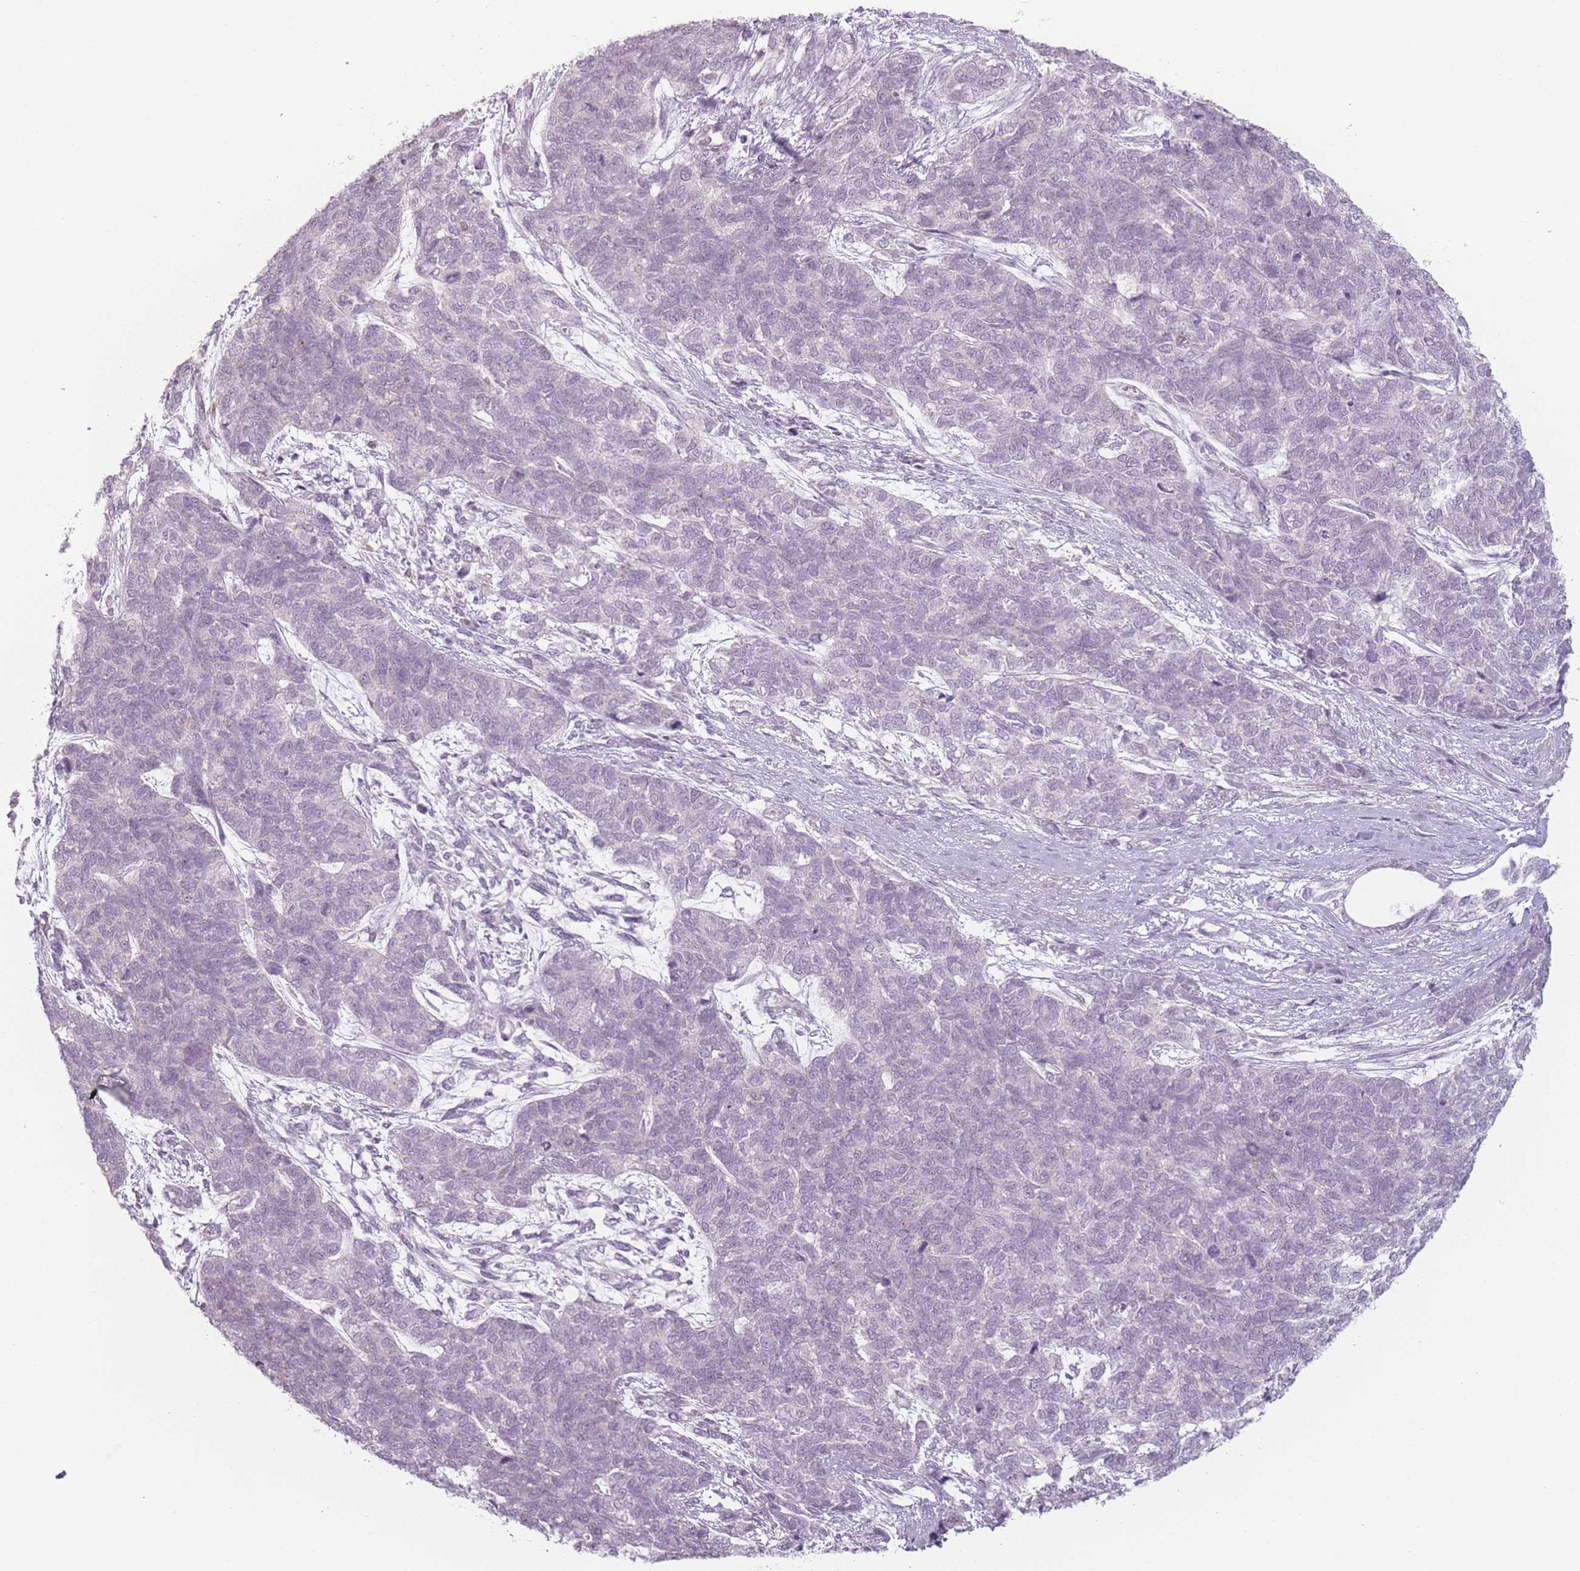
{"staining": {"intensity": "negative", "quantity": "none", "location": "none"}, "tissue": "cervical cancer", "cell_type": "Tumor cells", "image_type": "cancer", "snomed": [{"axis": "morphology", "description": "Squamous cell carcinoma, NOS"}, {"axis": "topography", "description": "Cervix"}], "caption": "Protein analysis of cervical squamous cell carcinoma exhibits no significant positivity in tumor cells.", "gene": "OR10C1", "patient": {"sex": "female", "age": 63}}